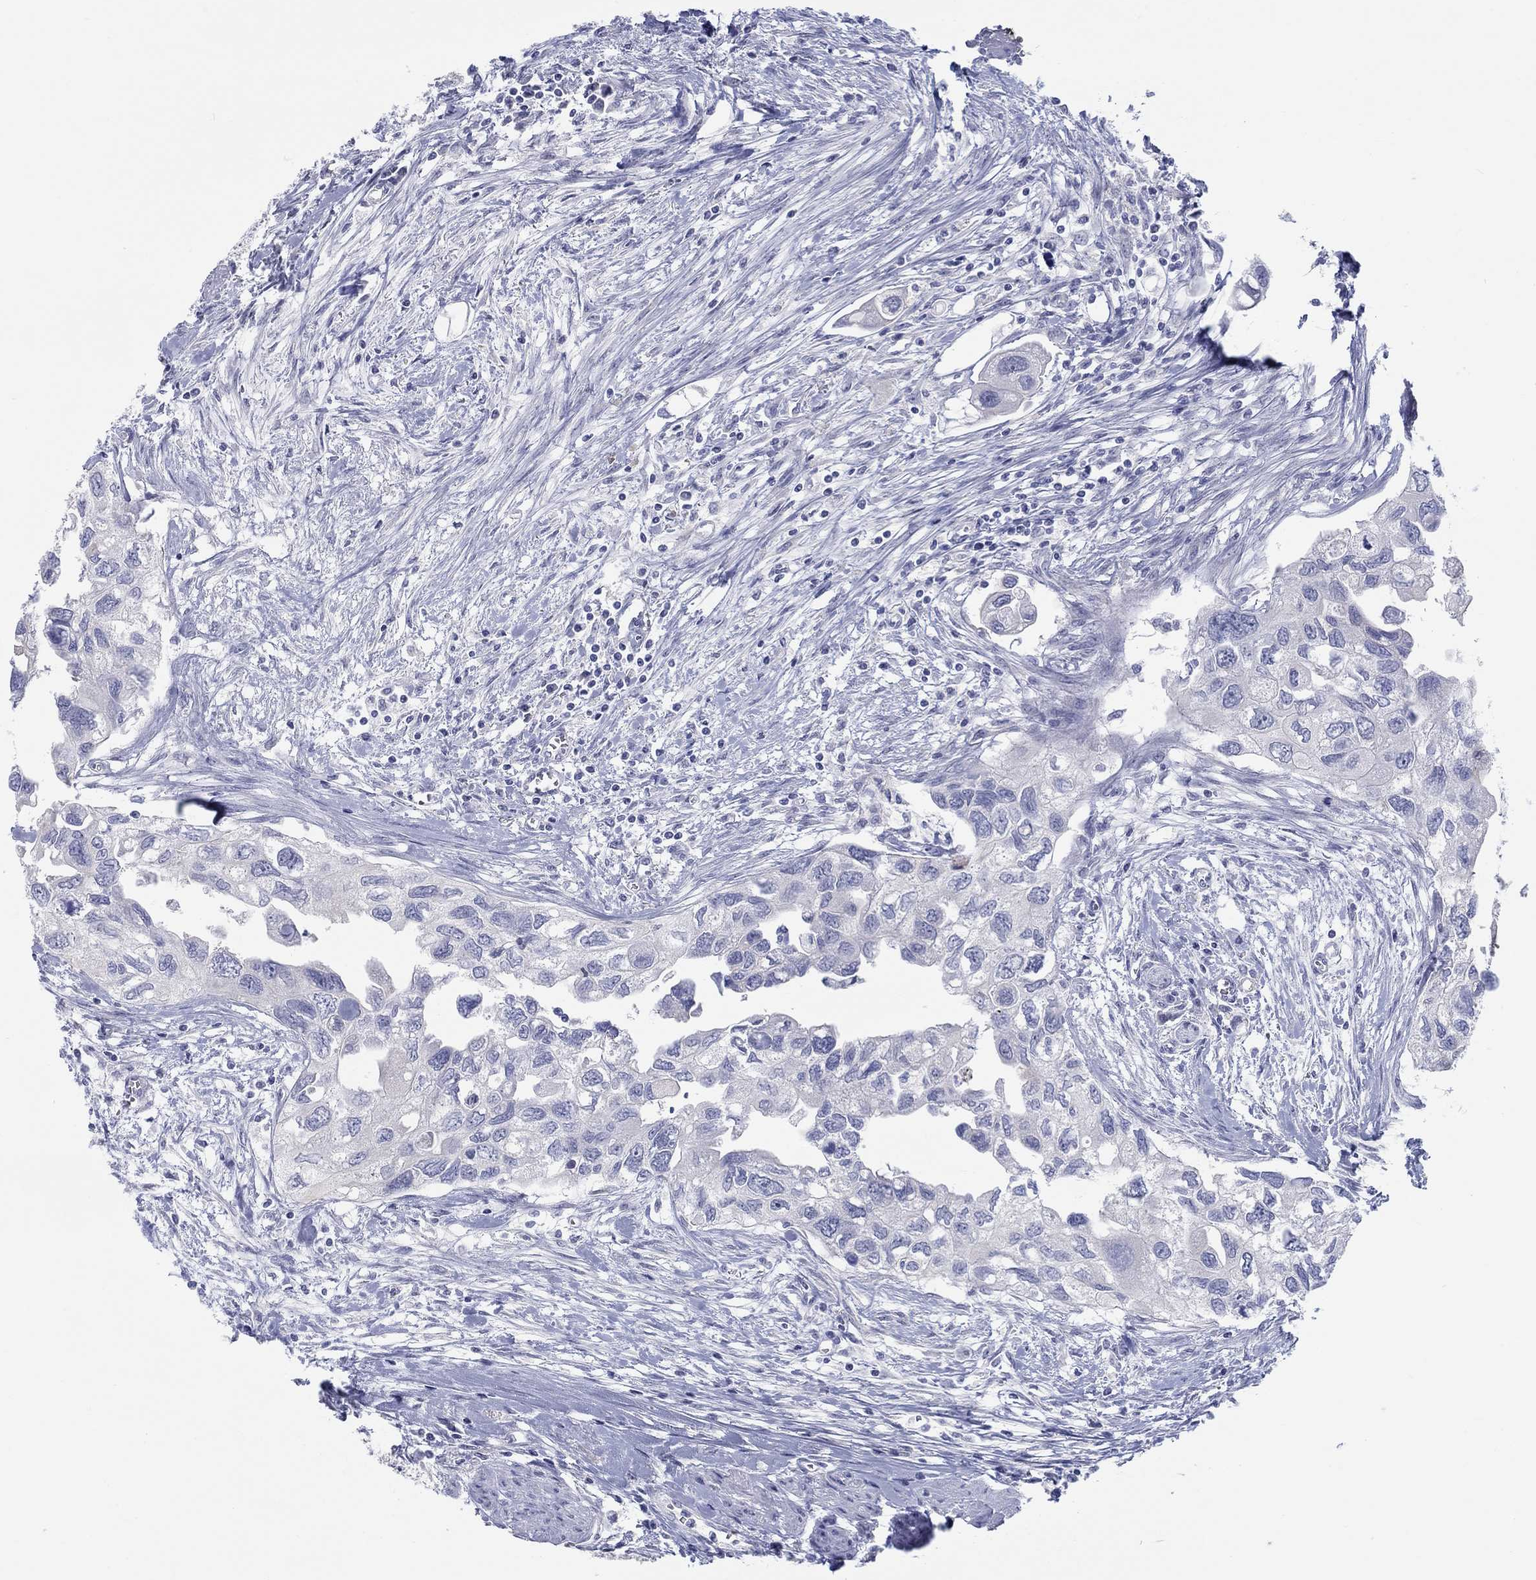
{"staining": {"intensity": "negative", "quantity": "none", "location": "none"}, "tissue": "urothelial cancer", "cell_type": "Tumor cells", "image_type": "cancer", "snomed": [{"axis": "morphology", "description": "Urothelial carcinoma, High grade"}, {"axis": "topography", "description": "Urinary bladder"}], "caption": "Protein analysis of high-grade urothelial carcinoma exhibits no significant staining in tumor cells.", "gene": "LRRC4C", "patient": {"sex": "male", "age": 59}}